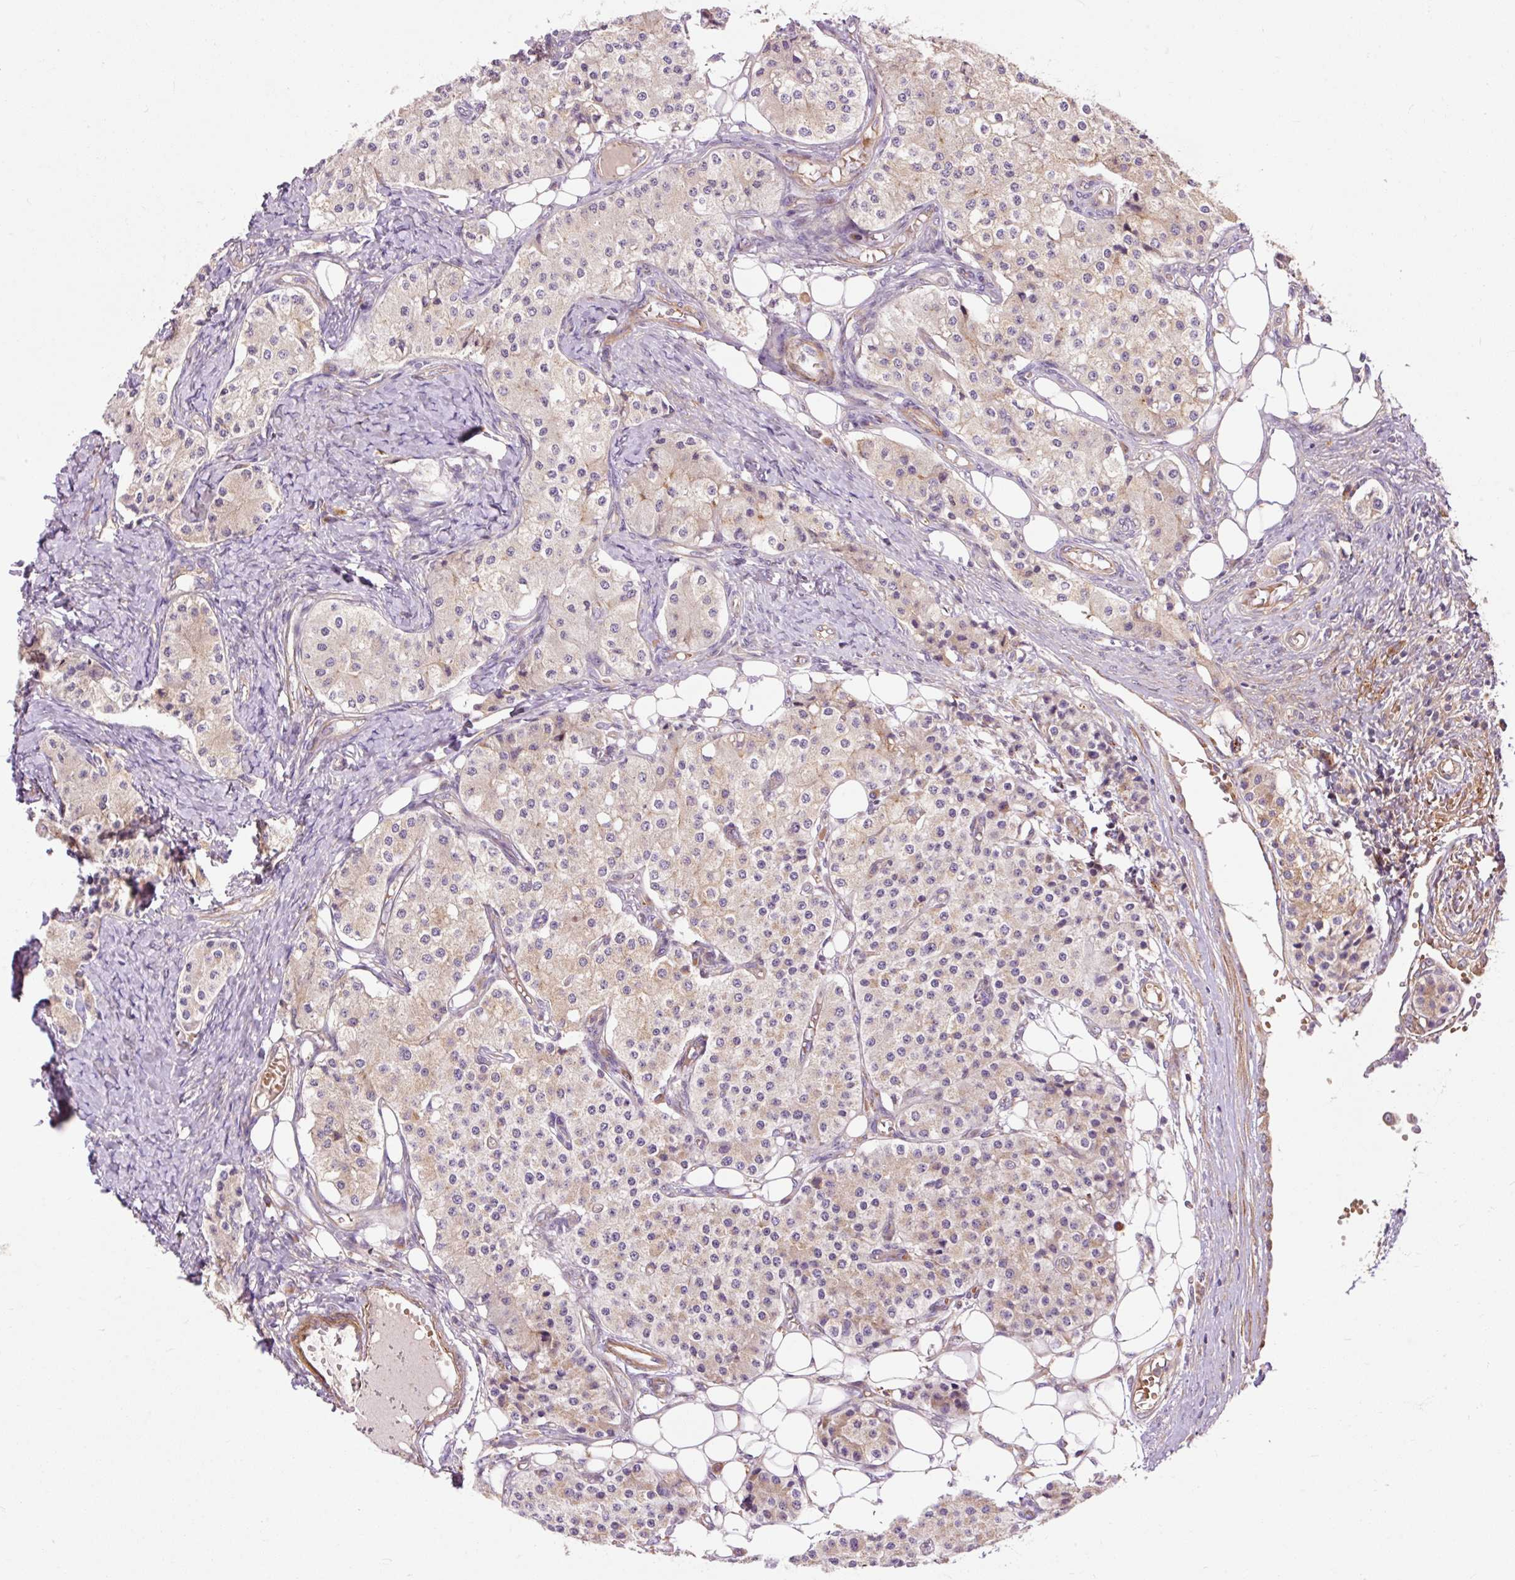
{"staining": {"intensity": "weak", "quantity": "25%-75%", "location": "cytoplasmic/membranous"}, "tissue": "carcinoid", "cell_type": "Tumor cells", "image_type": "cancer", "snomed": [{"axis": "morphology", "description": "Carcinoid, malignant, NOS"}, {"axis": "topography", "description": "Colon"}], "caption": "An image of human malignant carcinoid stained for a protein exhibits weak cytoplasmic/membranous brown staining in tumor cells. (DAB IHC with brightfield microscopy, high magnification).", "gene": "RIPOR3", "patient": {"sex": "female", "age": 52}}